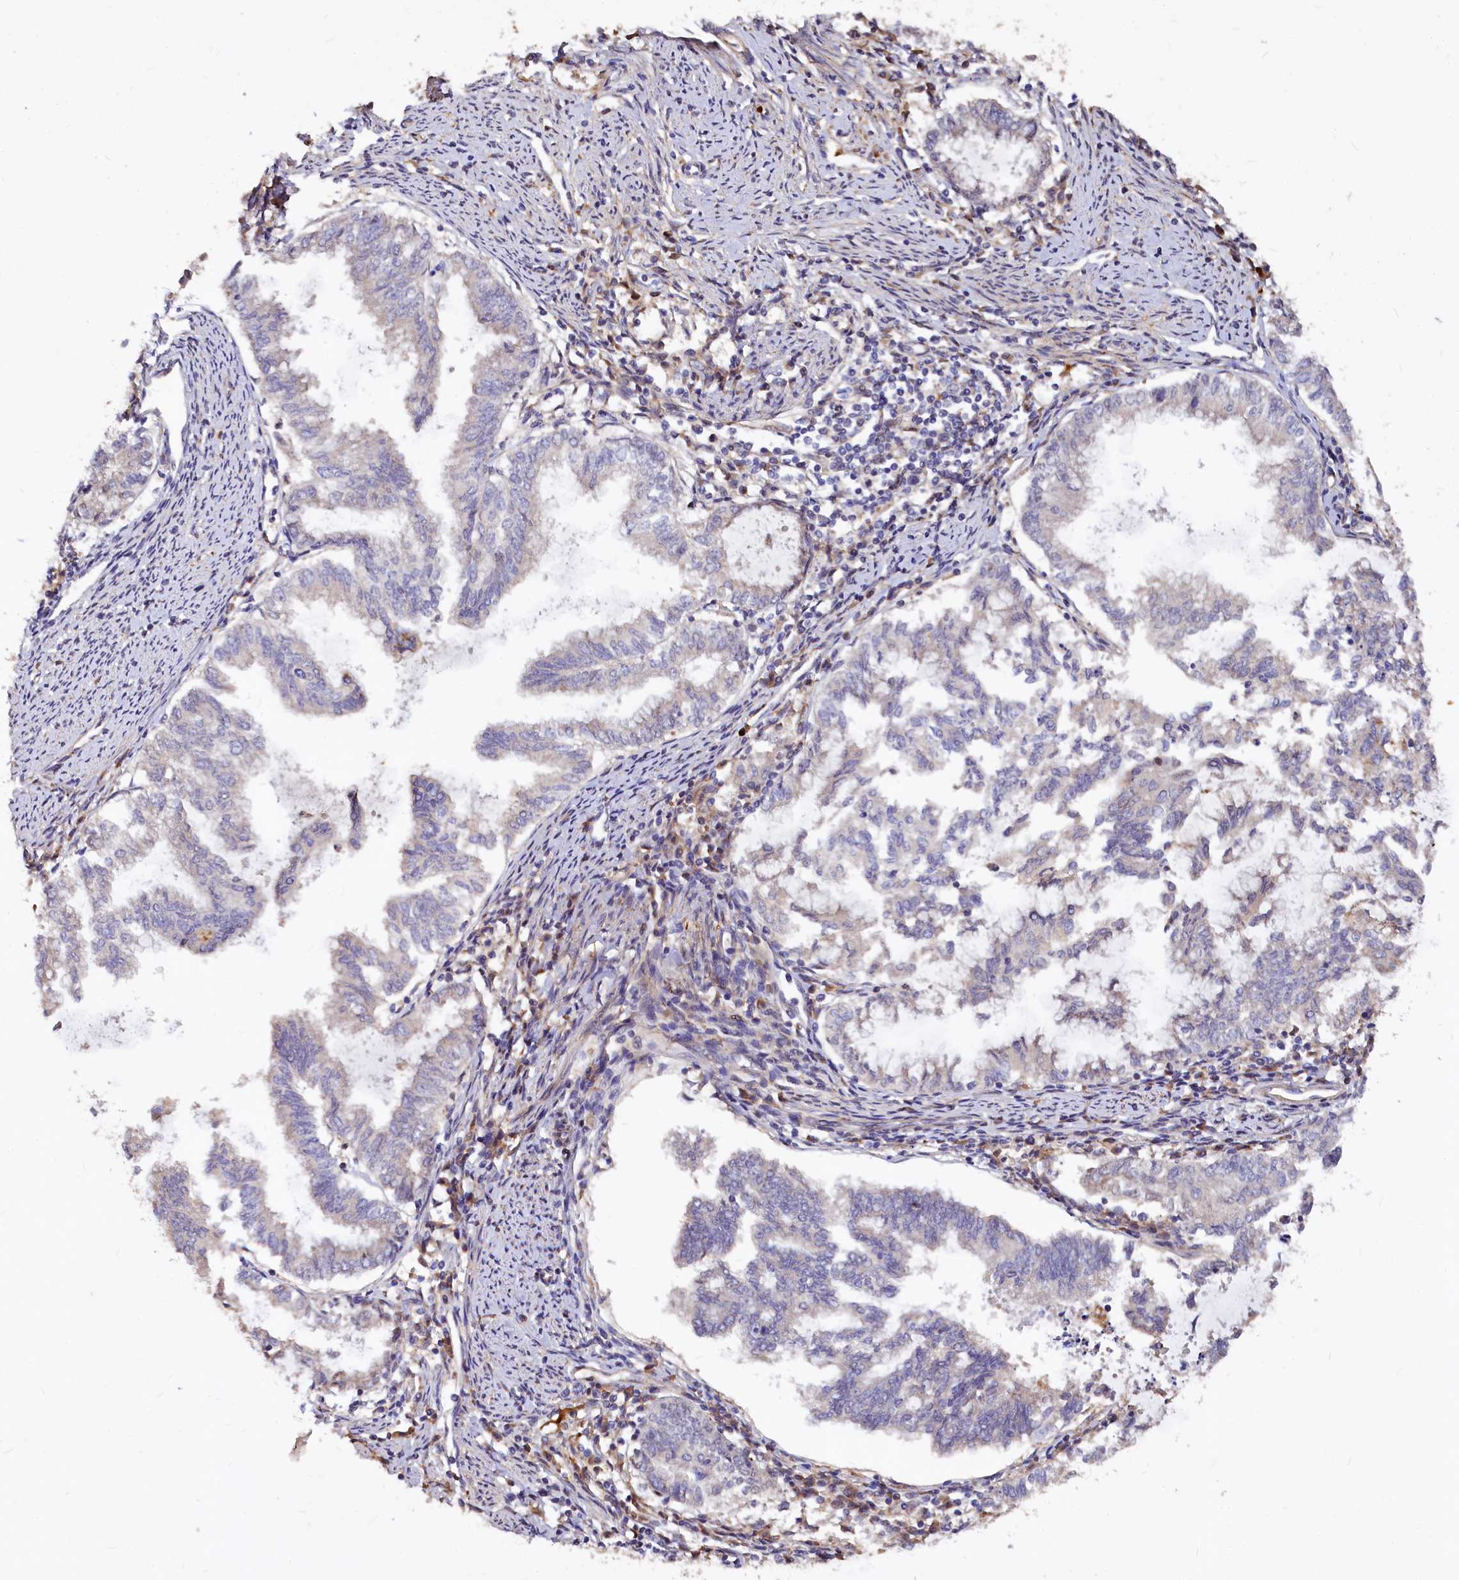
{"staining": {"intensity": "weak", "quantity": "<25%", "location": "cytoplasmic/membranous"}, "tissue": "endometrial cancer", "cell_type": "Tumor cells", "image_type": "cancer", "snomed": [{"axis": "morphology", "description": "Adenocarcinoma, NOS"}, {"axis": "topography", "description": "Endometrium"}], "caption": "This is an immunohistochemistry (IHC) image of human endometrial adenocarcinoma. There is no positivity in tumor cells.", "gene": "ATG101", "patient": {"sex": "female", "age": 79}}